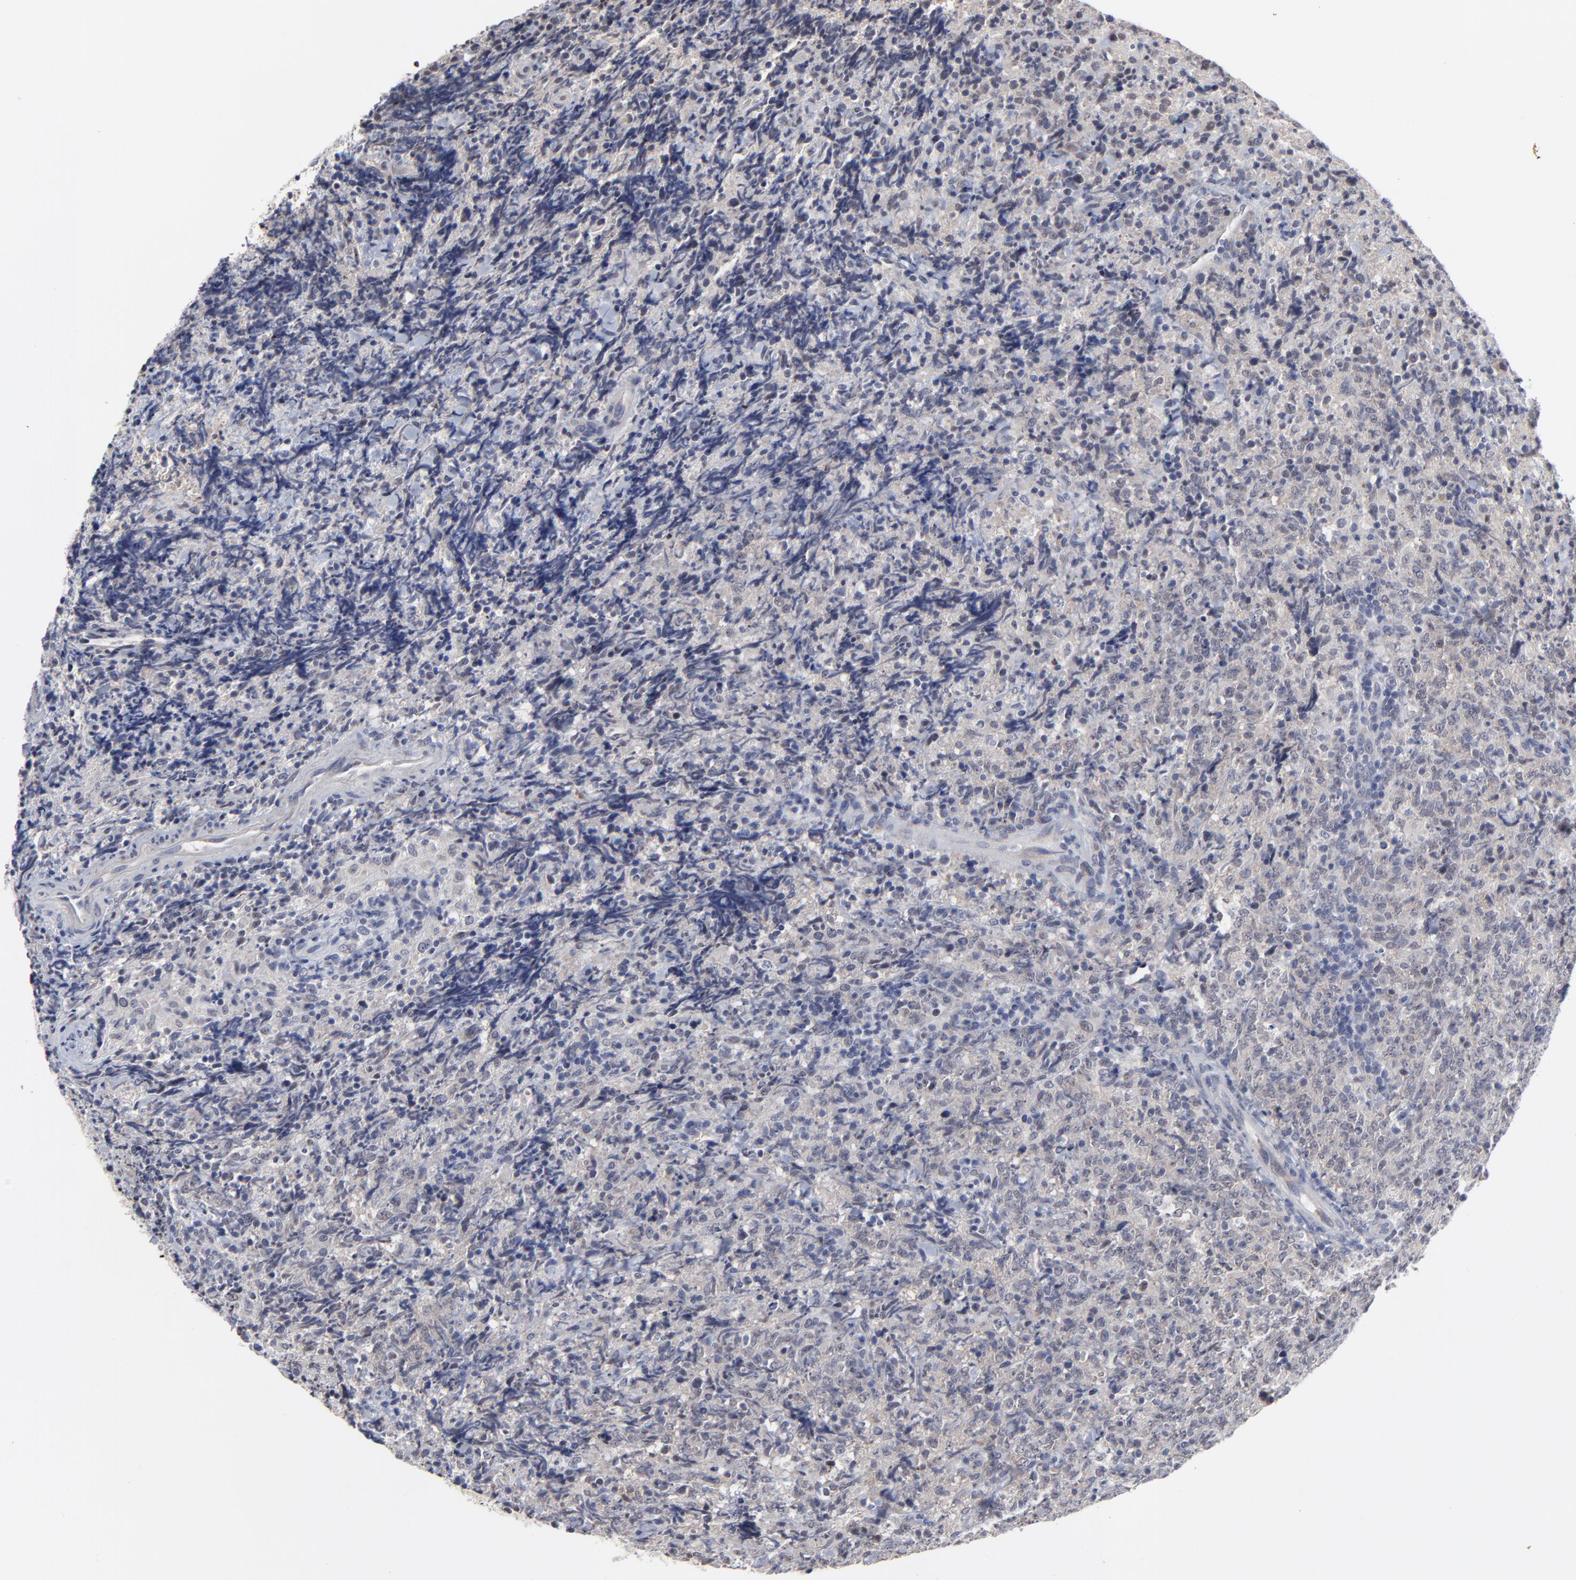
{"staining": {"intensity": "negative", "quantity": "none", "location": "none"}, "tissue": "lymphoma", "cell_type": "Tumor cells", "image_type": "cancer", "snomed": [{"axis": "morphology", "description": "Malignant lymphoma, non-Hodgkin's type, High grade"}, {"axis": "topography", "description": "Tonsil"}], "caption": "This is an immunohistochemistry (IHC) photomicrograph of lymphoma. There is no expression in tumor cells.", "gene": "MAGEA10", "patient": {"sex": "female", "age": 36}}